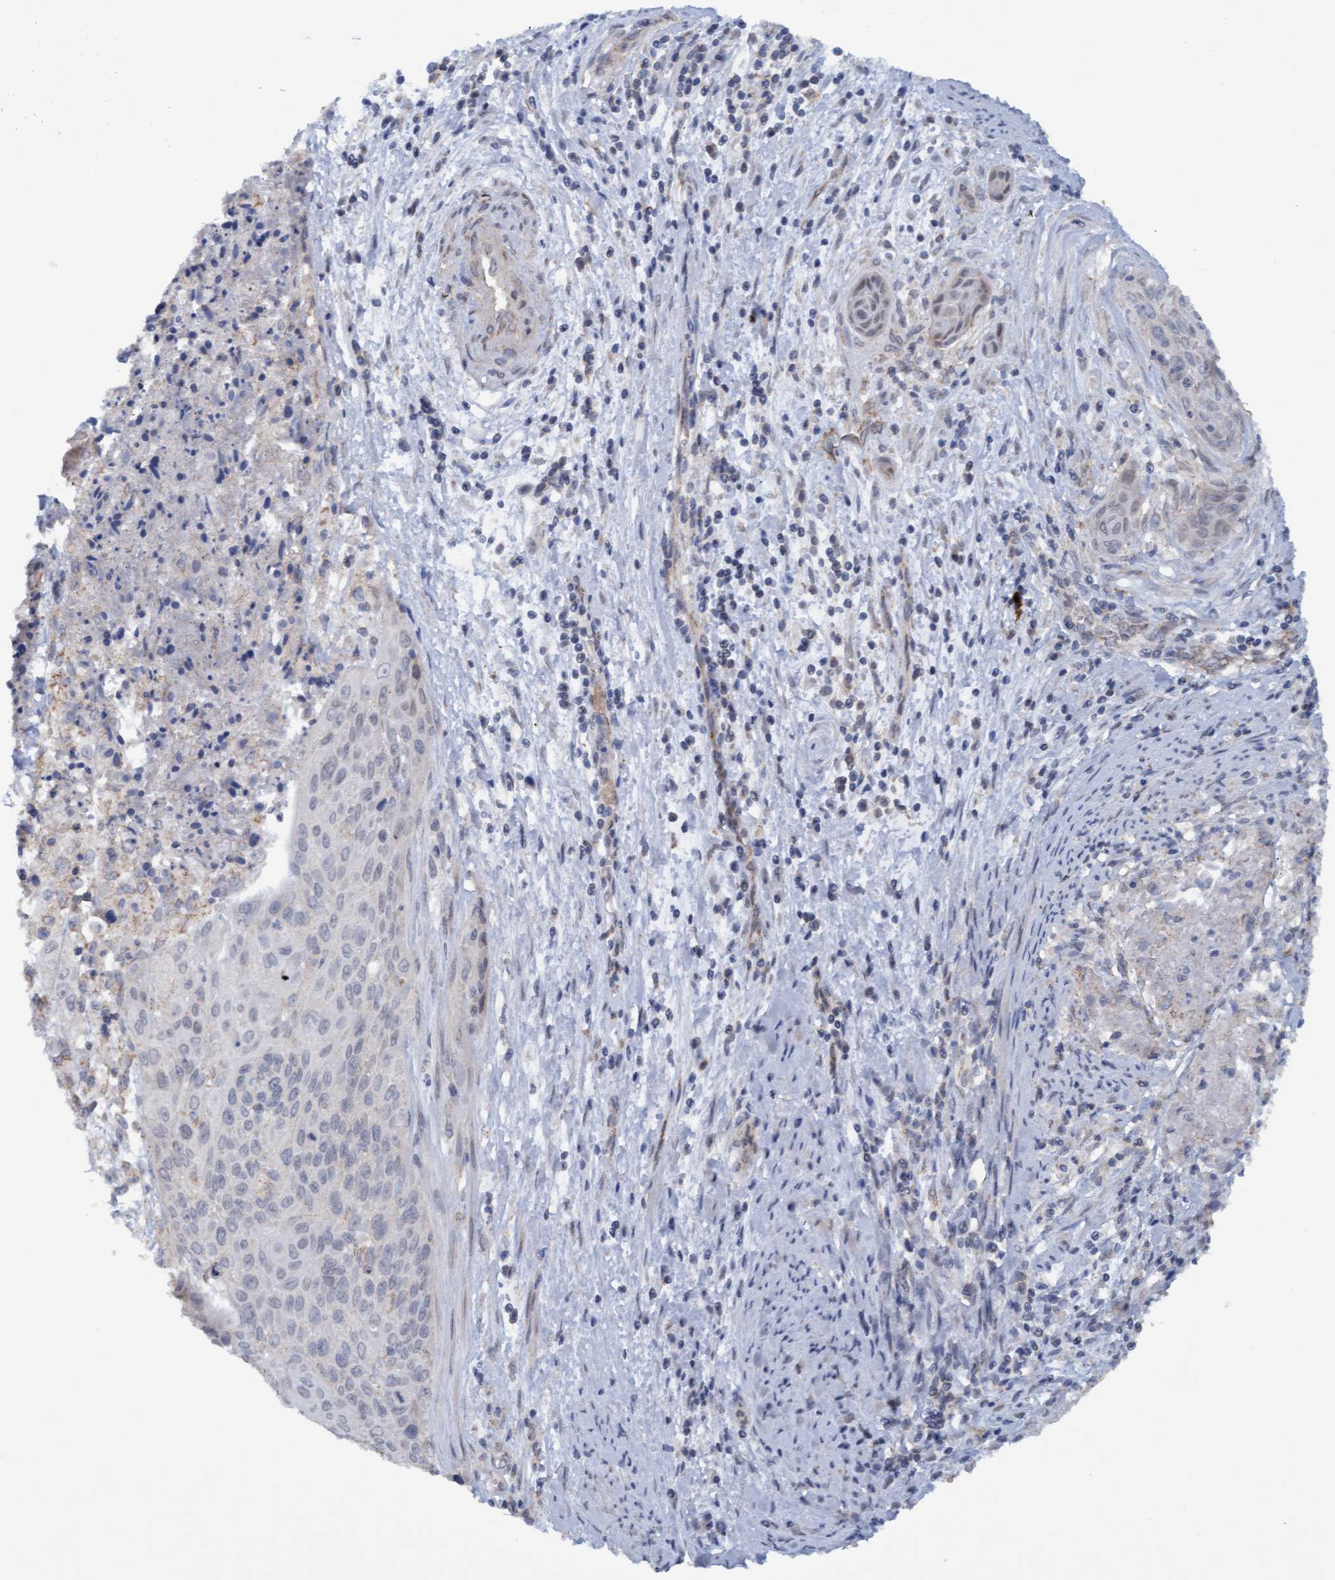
{"staining": {"intensity": "negative", "quantity": "none", "location": "none"}, "tissue": "cervical cancer", "cell_type": "Tumor cells", "image_type": "cancer", "snomed": [{"axis": "morphology", "description": "Squamous cell carcinoma, NOS"}, {"axis": "topography", "description": "Cervix"}], "caption": "High magnification brightfield microscopy of cervical cancer (squamous cell carcinoma) stained with DAB (3,3'-diaminobenzidine) (brown) and counterstained with hematoxylin (blue): tumor cells show no significant staining.", "gene": "MGLL", "patient": {"sex": "female", "age": 55}}